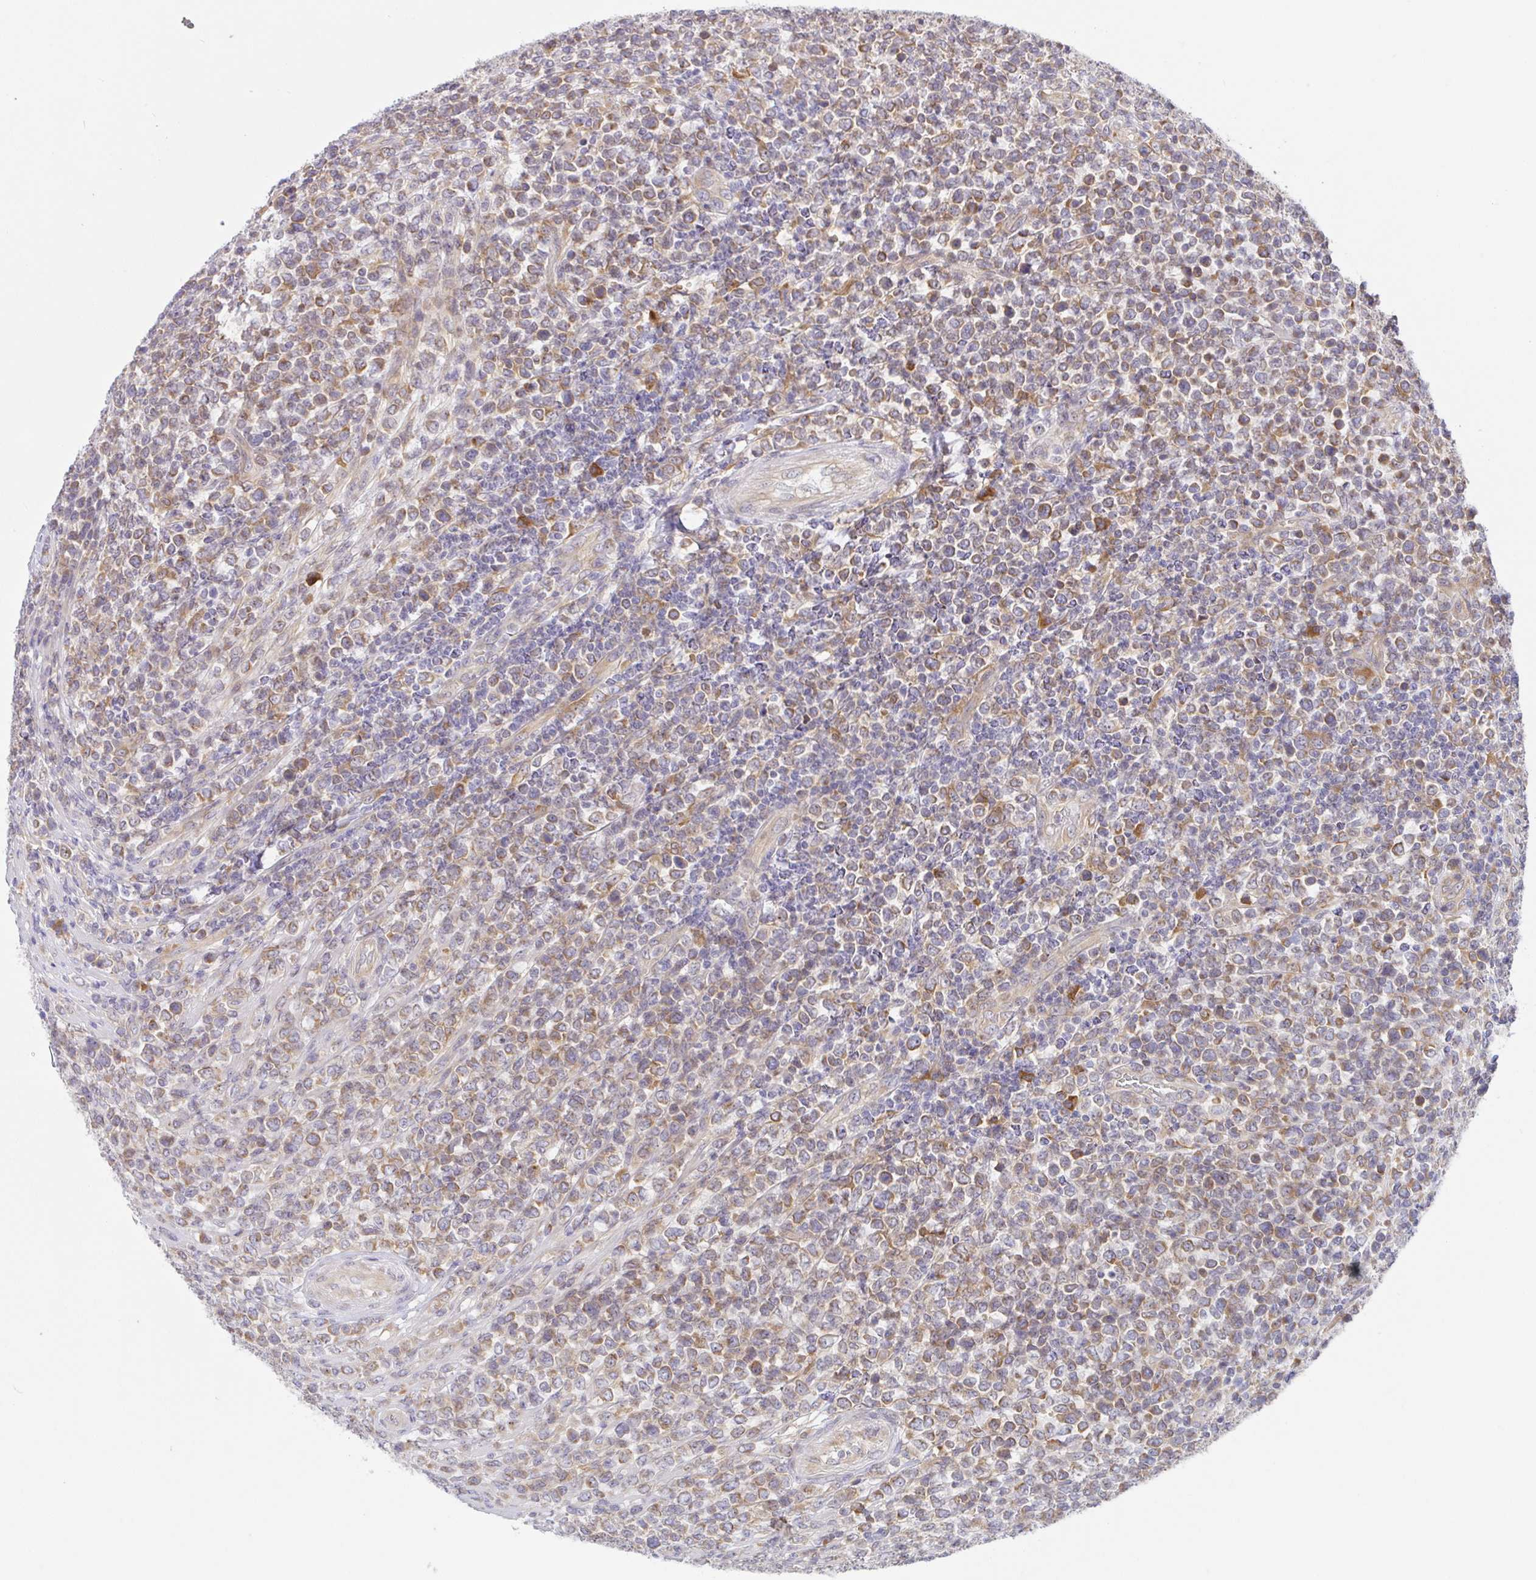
{"staining": {"intensity": "moderate", "quantity": ">75%", "location": "cytoplasmic/membranous"}, "tissue": "lymphoma", "cell_type": "Tumor cells", "image_type": "cancer", "snomed": [{"axis": "morphology", "description": "Malignant lymphoma, non-Hodgkin's type, High grade"}, {"axis": "topography", "description": "Soft tissue"}], "caption": "DAB (3,3'-diaminobenzidine) immunohistochemical staining of lymphoma shows moderate cytoplasmic/membranous protein expression in about >75% of tumor cells.", "gene": "DERL2", "patient": {"sex": "female", "age": 56}}